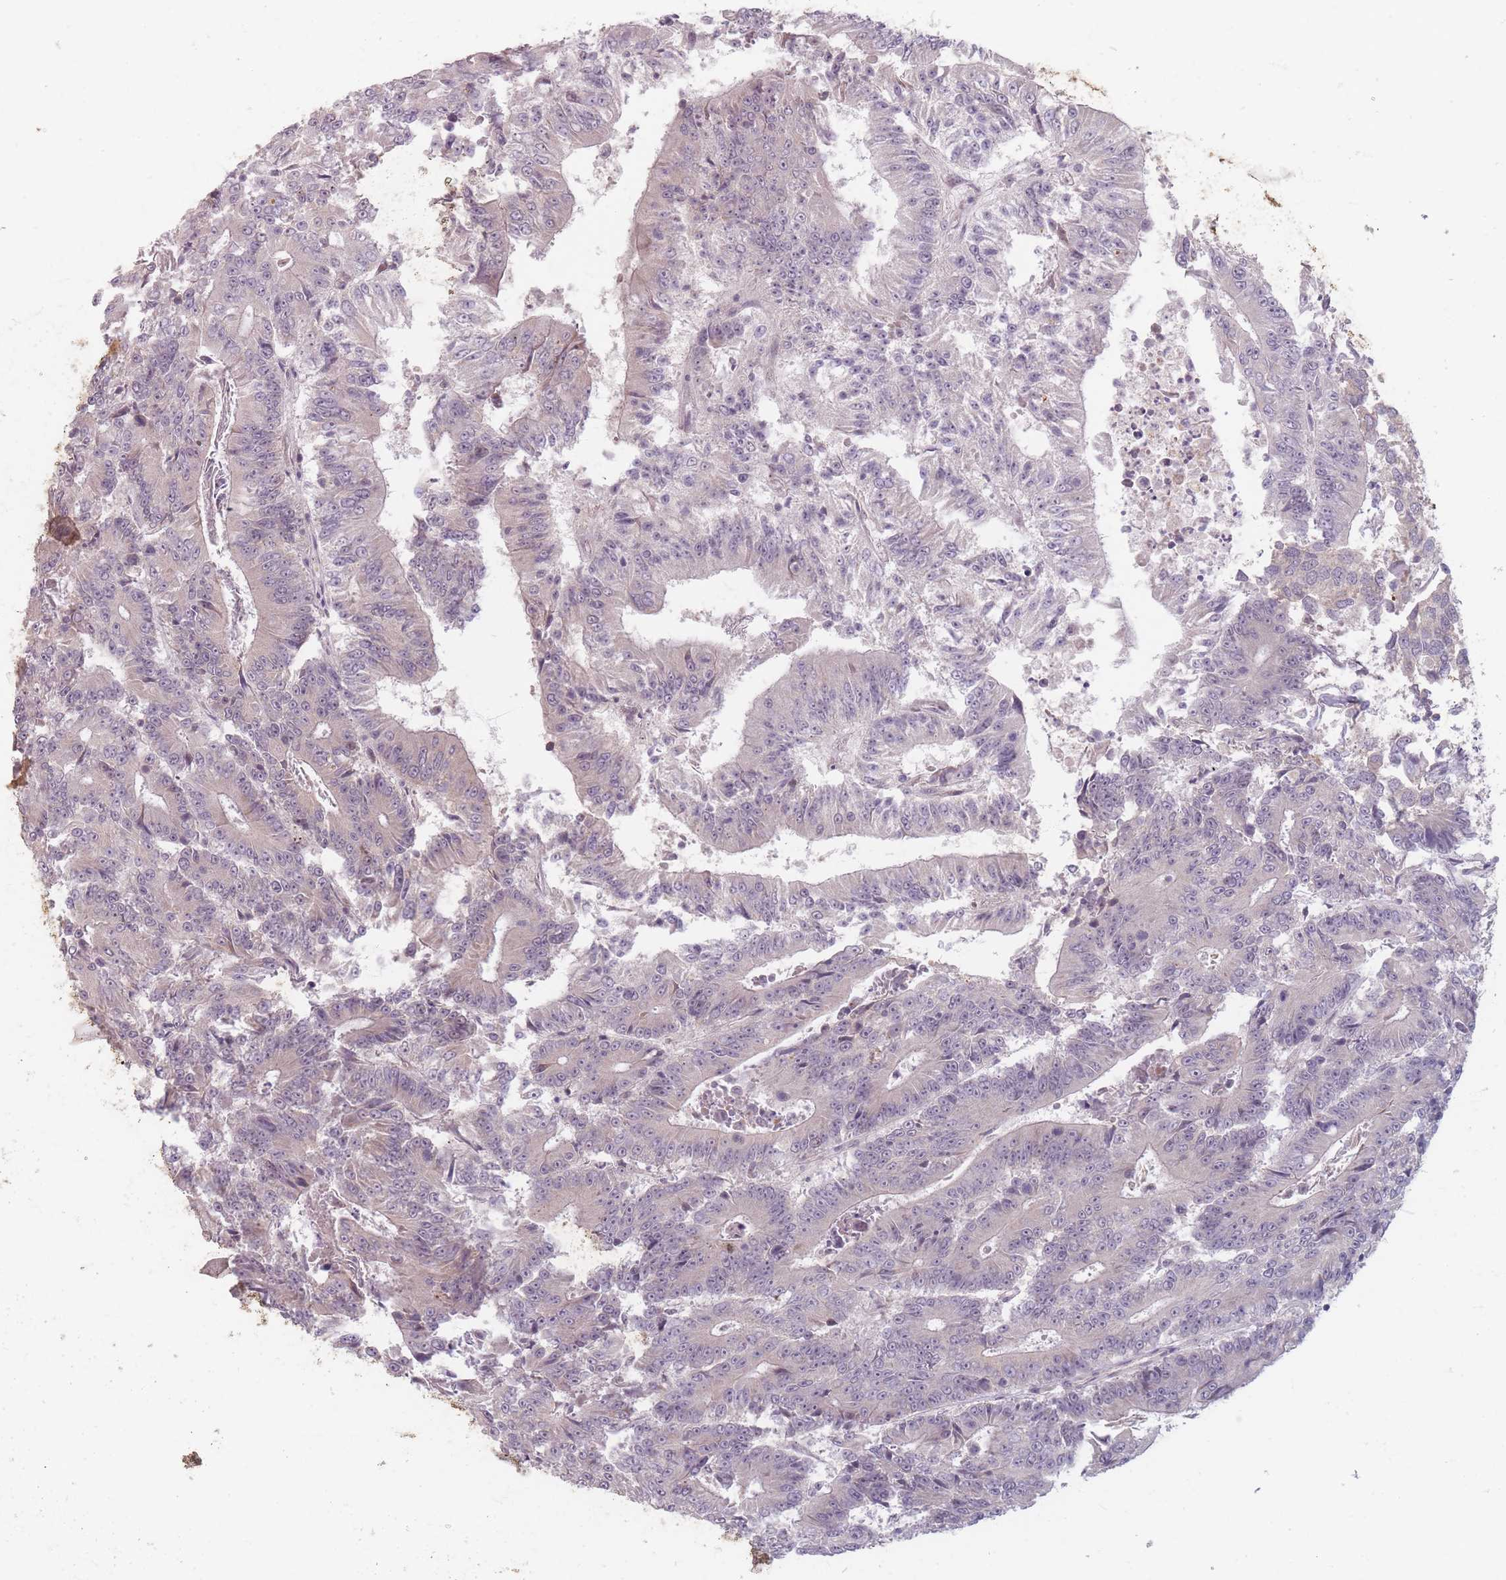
{"staining": {"intensity": "negative", "quantity": "none", "location": "none"}, "tissue": "colorectal cancer", "cell_type": "Tumor cells", "image_type": "cancer", "snomed": [{"axis": "morphology", "description": "Adenocarcinoma, NOS"}, {"axis": "topography", "description": "Colon"}], "caption": "High magnification brightfield microscopy of colorectal cancer stained with DAB (3,3'-diaminobenzidine) (brown) and counterstained with hematoxylin (blue): tumor cells show no significant expression. The staining was performed using DAB to visualize the protein expression in brown, while the nuclei were stained in blue with hematoxylin (Magnification: 20x).", "gene": "GABRA6", "patient": {"sex": "male", "age": 83}}